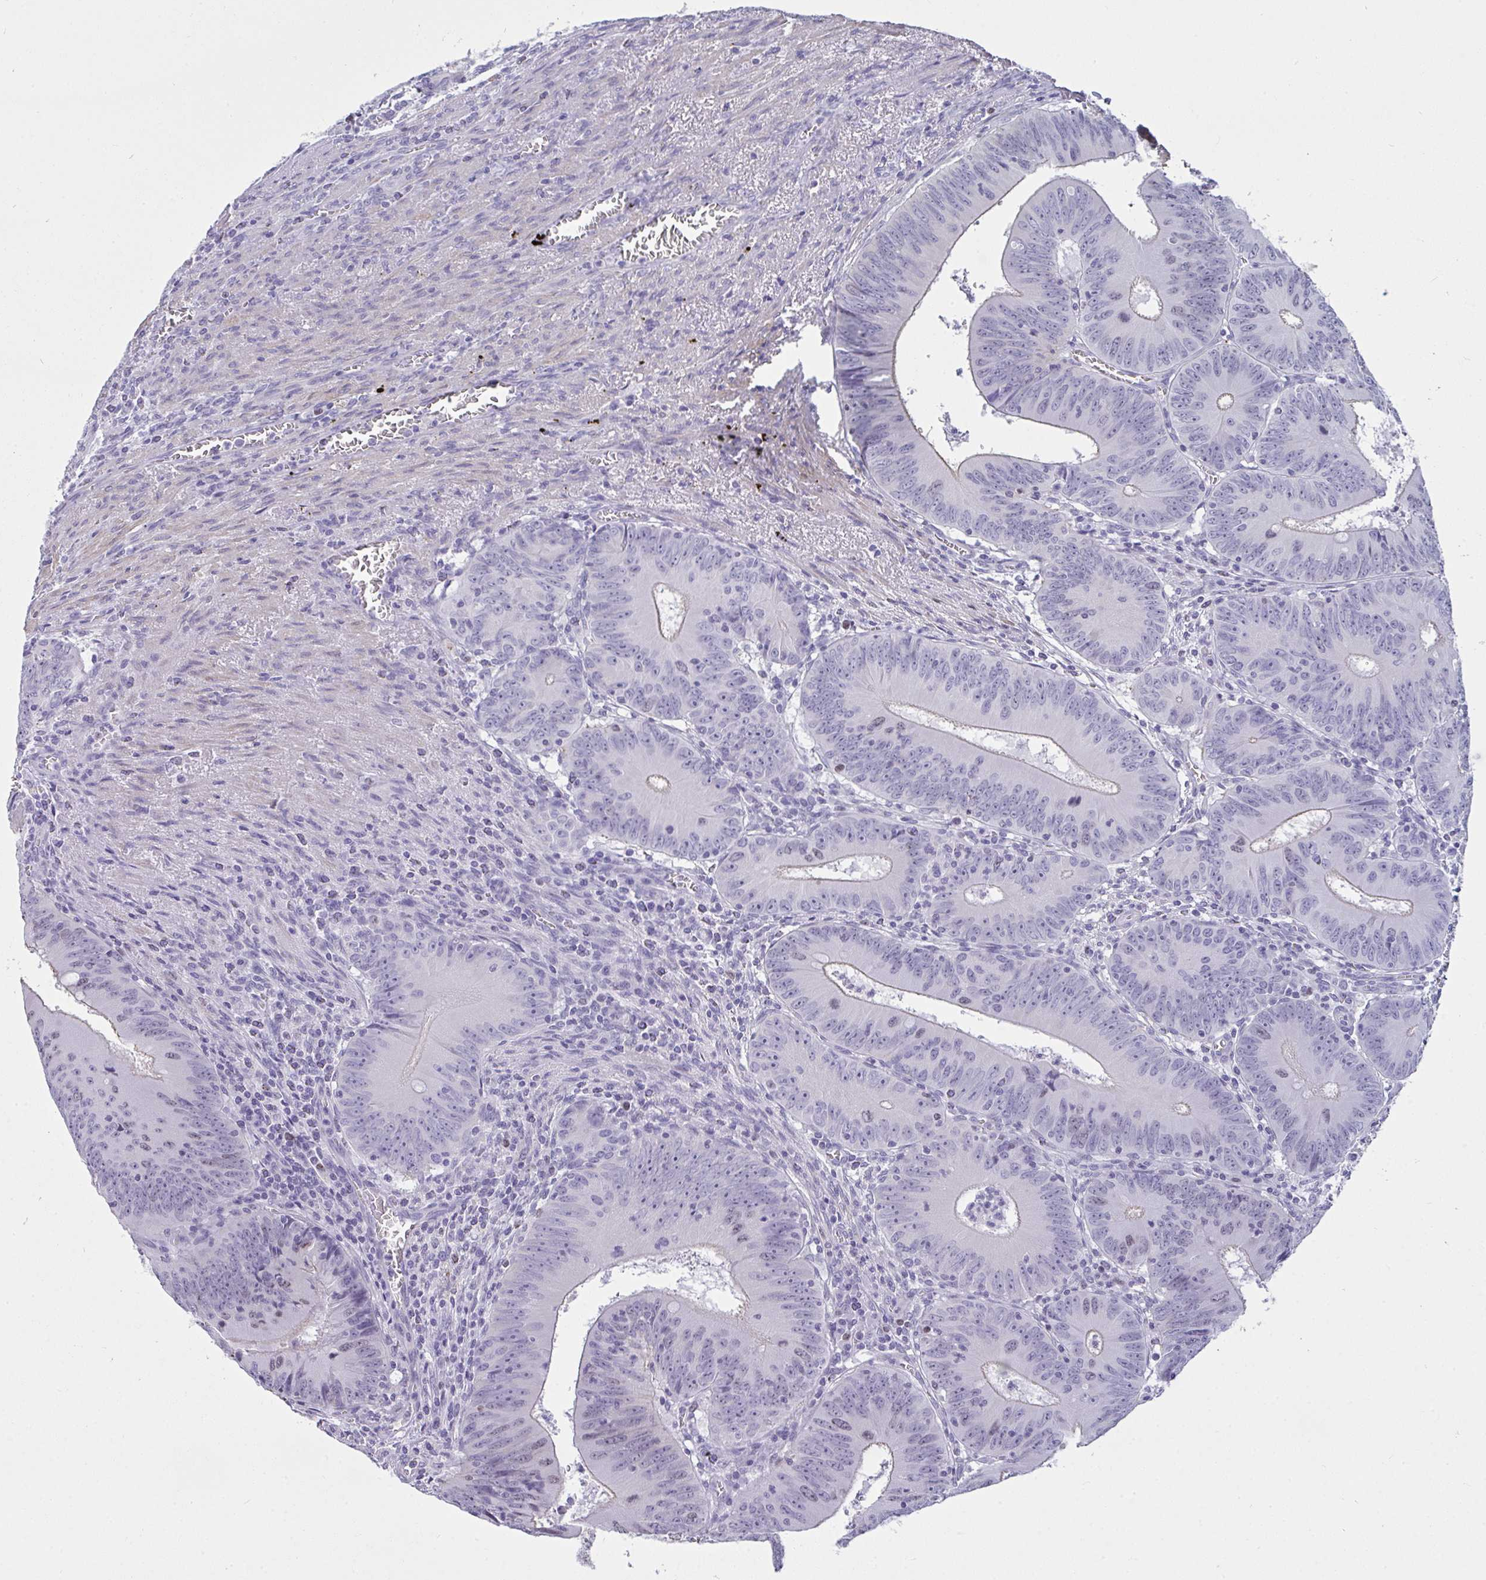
{"staining": {"intensity": "negative", "quantity": "none", "location": "none"}, "tissue": "colorectal cancer", "cell_type": "Tumor cells", "image_type": "cancer", "snomed": [{"axis": "morphology", "description": "Adenocarcinoma, NOS"}, {"axis": "topography", "description": "Rectum"}], "caption": "Colorectal cancer (adenocarcinoma) was stained to show a protein in brown. There is no significant expression in tumor cells.", "gene": "SUZ12", "patient": {"sex": "female", "age": 72}}